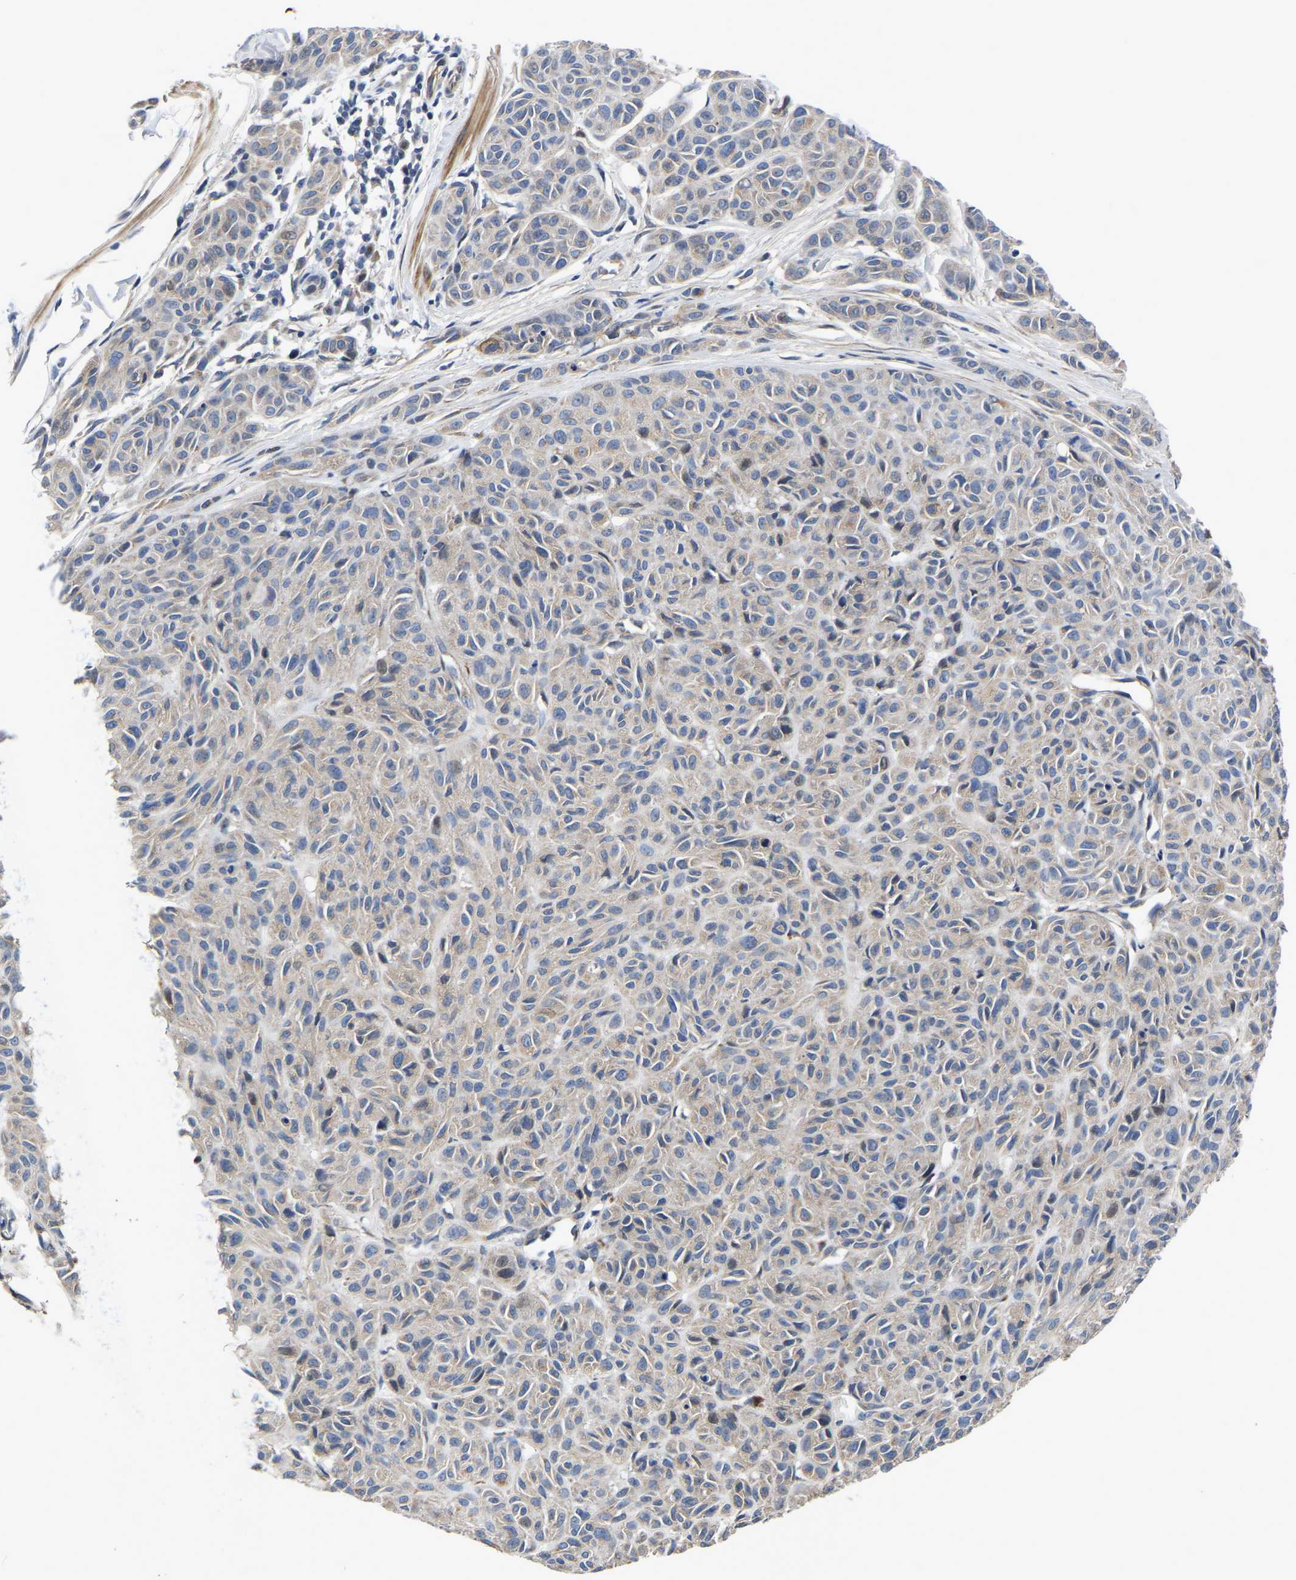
{"staining": {"intensity": "negative", "quantity": "none", "location": "none"}, "tissue": "melanoma", "cell_type": "Tumor cells", "image_type": "cancer", "snomed": [{"axis": "morphology", "description": "Malignant melanoma, NOS"}, {"axis": "topography", "description": "Skin"}], "caption": "DAB (3,3'-diaminobenzidine) immunohistochemical staining of human melanoma reveals no significant positivity in tumor cells. The staining is performed using DAB brown chromogen with nuclei counter-stained in using hematoxylin.", "gene": "PDLIM7", "patient": {"sex": "male", "age": 62}}